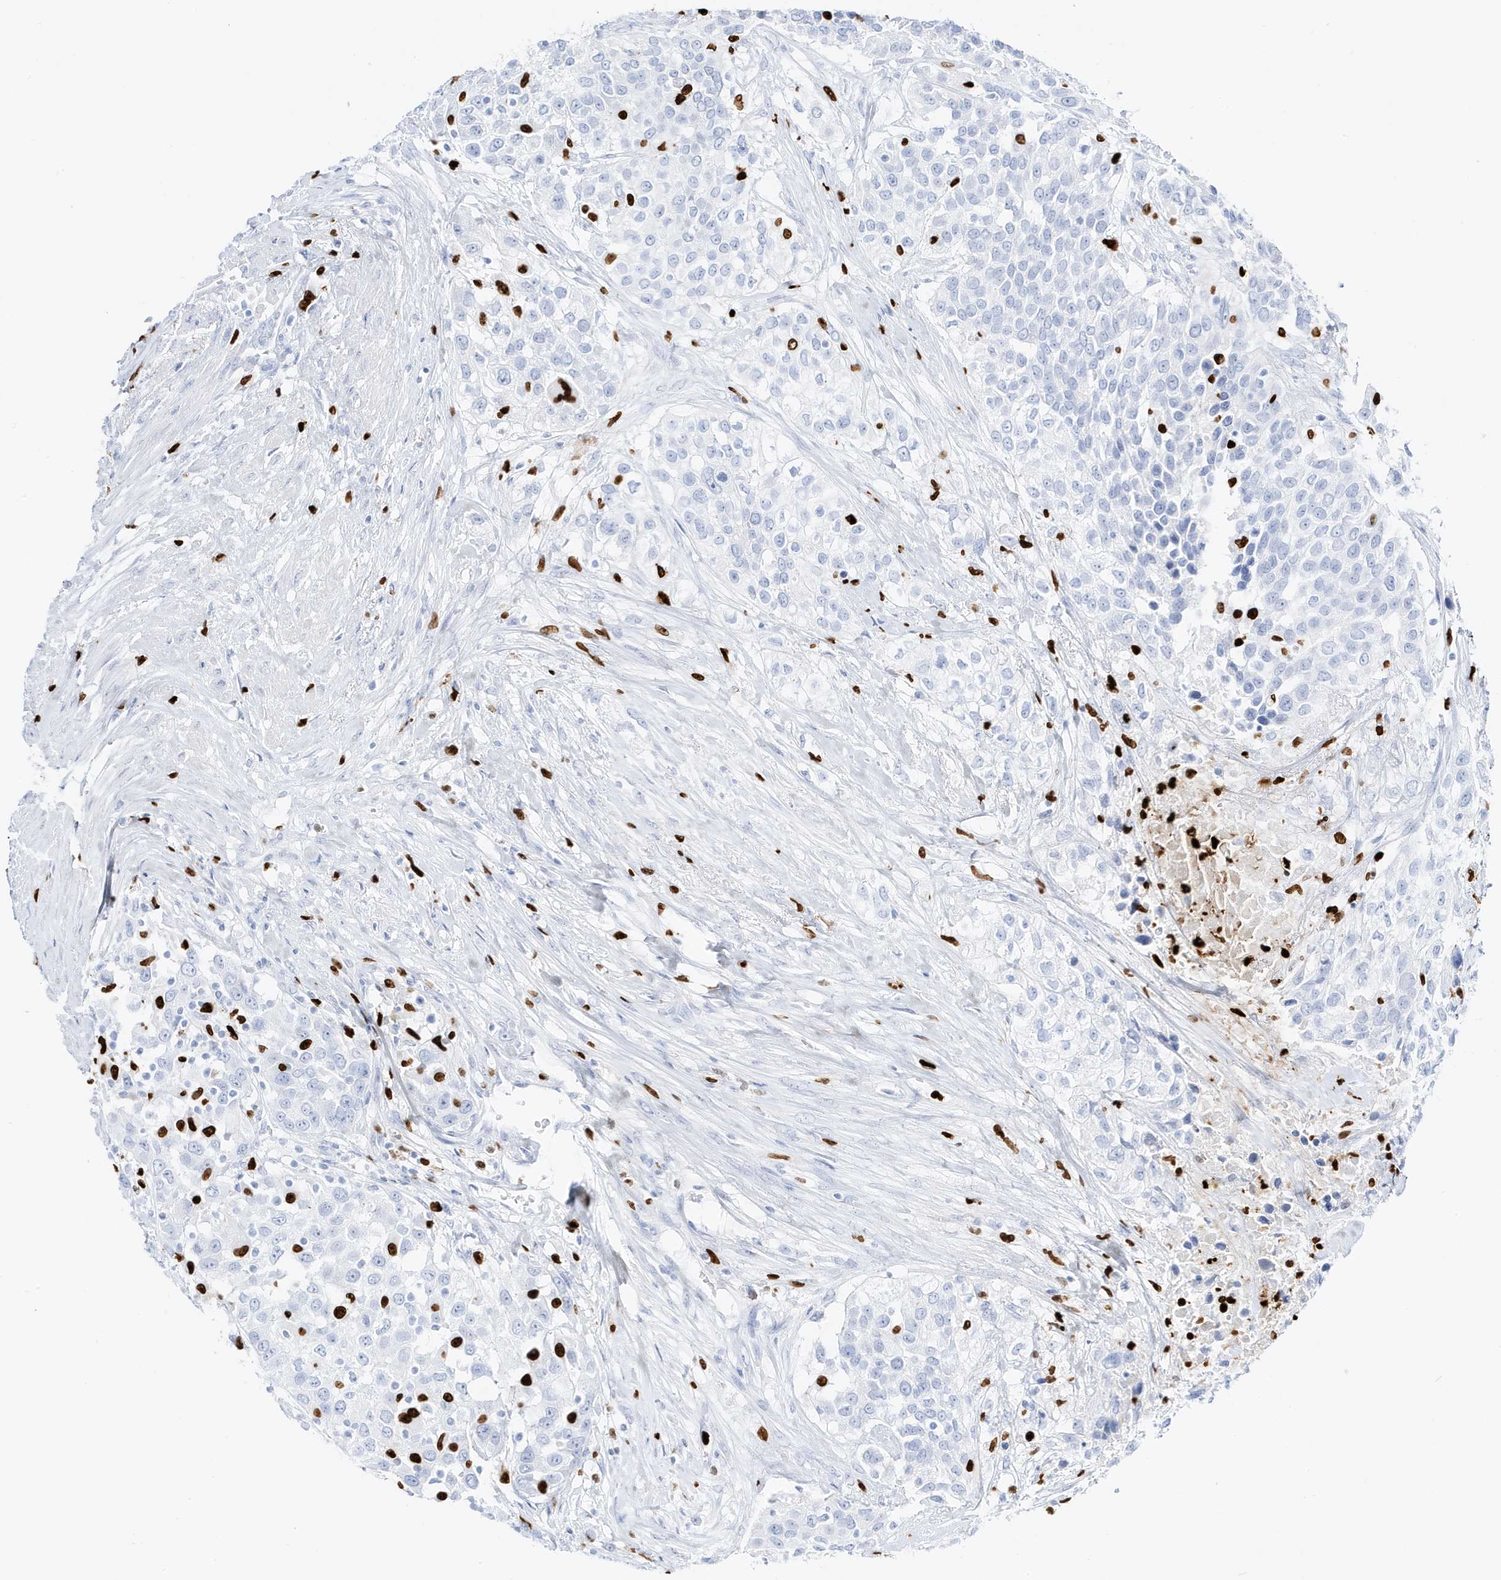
{"staining": {"intensity": "negative", "quantity": "none", "location": "none"}, "tissue": "urothelial cancer", "cell_type": "Tumor cells", "image_type": "cancer", "snomed": [{"axis": "morphology", "description": "Urothelial carcinoma, High grade"}, {"axis": "topography", "description": "Urinary bladder"}], "caption": "Immunohistochemistry photomicrograph of urothelial carcinoma (high-grade) stained for a protein (brown), which exhibits no positivity in tumor cells.", "gene": "MNDA", "patient": {"sex": "female", "age": 80}}